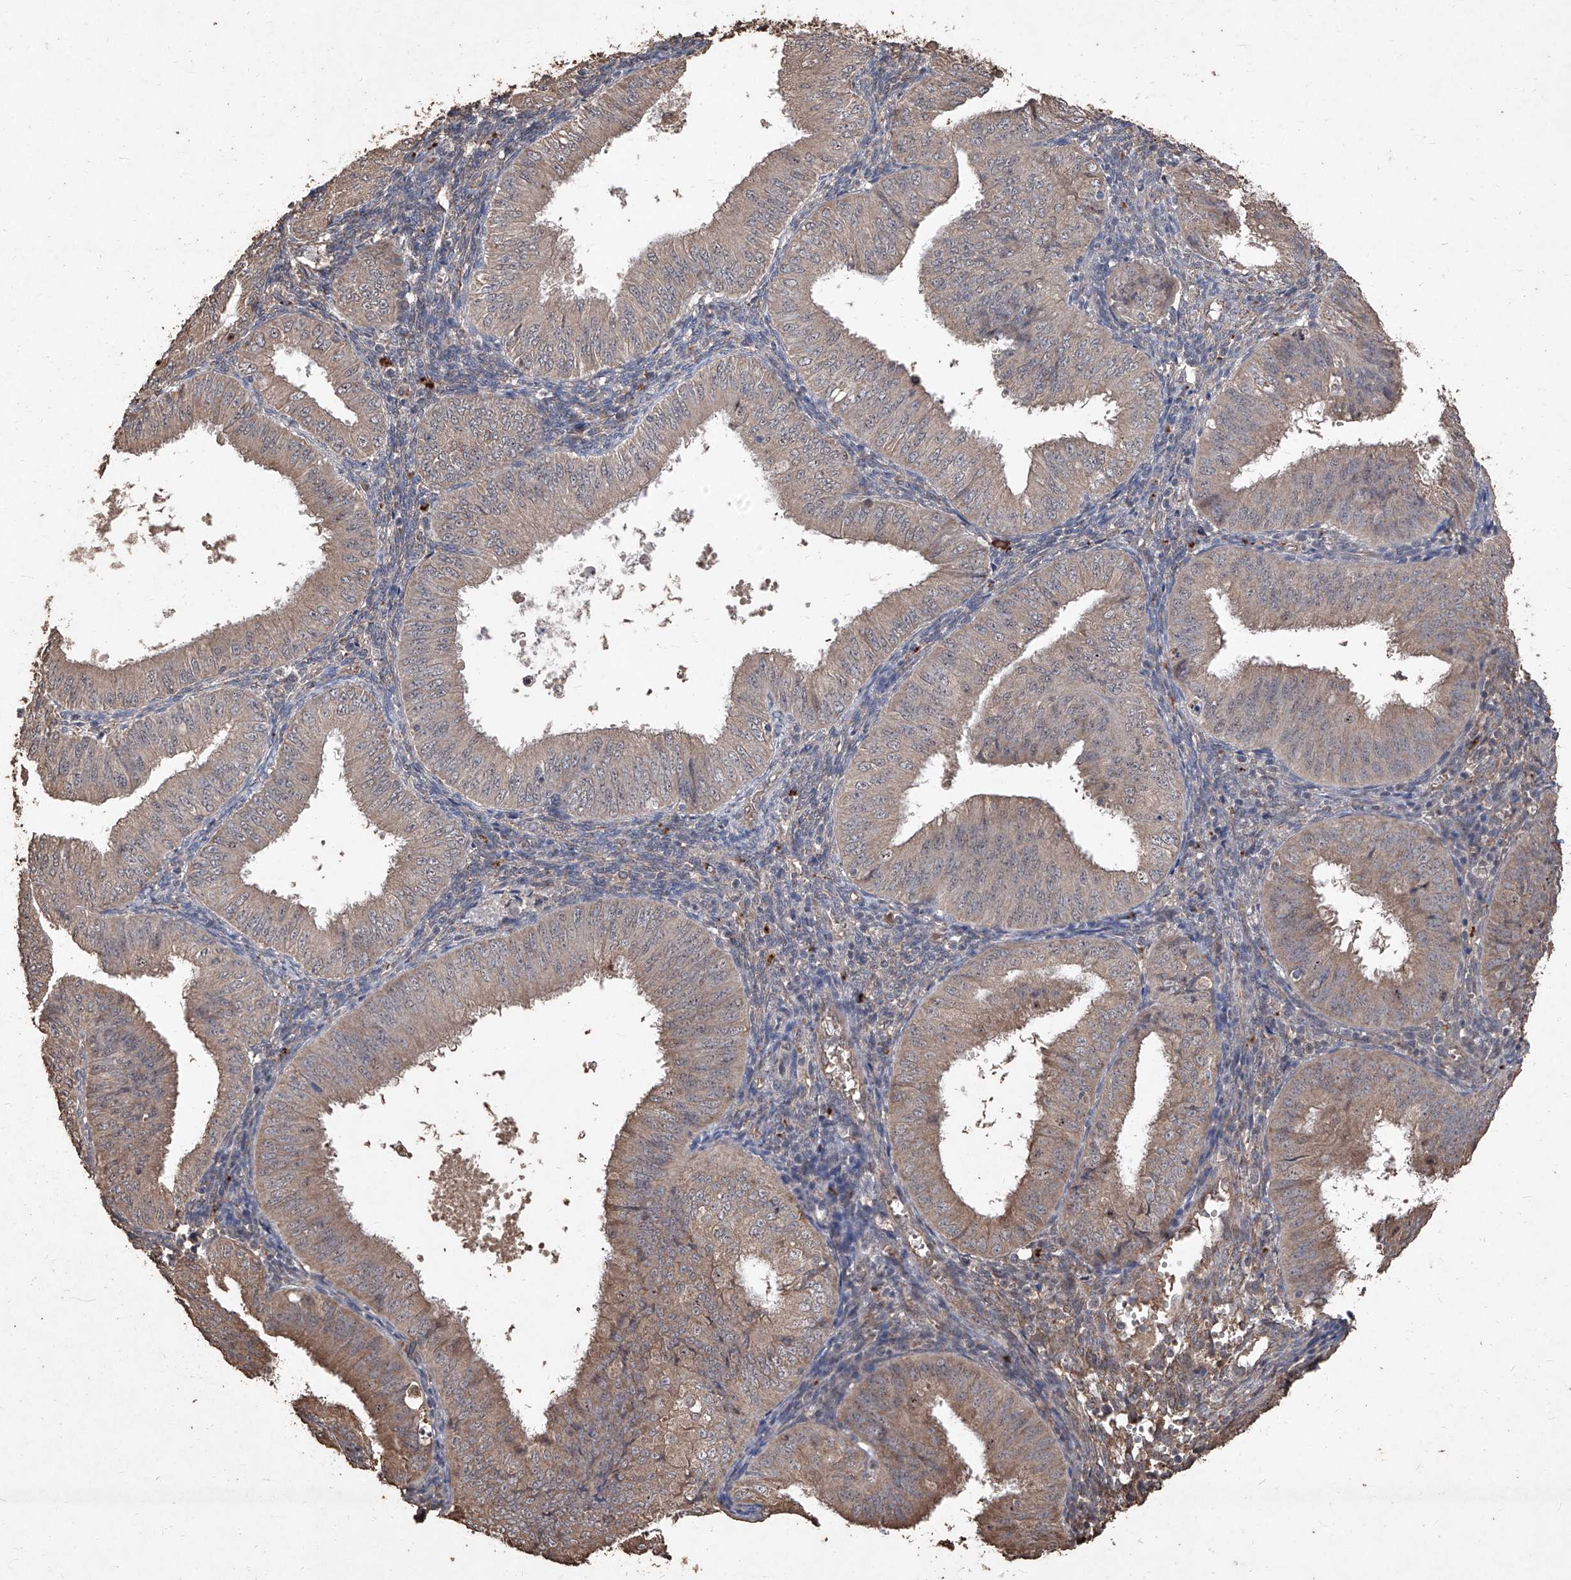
{"staining": {"intensity": "weak", "quantity": ">75%", "location": "cytoplasmic/membranous"}, "tissue": "endometrial cancer", "cell_type": "Tumor cells", "image_type": "cancer", "snomed": [{"axis": "morphology", "description": "Normal tissue, NOS"}, {"axis": "morphology", "description": "Adenocarcinoma, NOS"}, {"axis": "topography", "description": "Endometrium"}], "caption": "Adenocarcinoma (endometrial) stained with DAB IHC displays low levels of weak cytoplasmic/membranous staining in about >75% of tumor cells. The staining was performed using DAB, with brown indicating positive protein expression. Nuclei are stained blue with hematoxylin.", "gene": "EML1", "patient": {"sex": "female", "age": 53}}